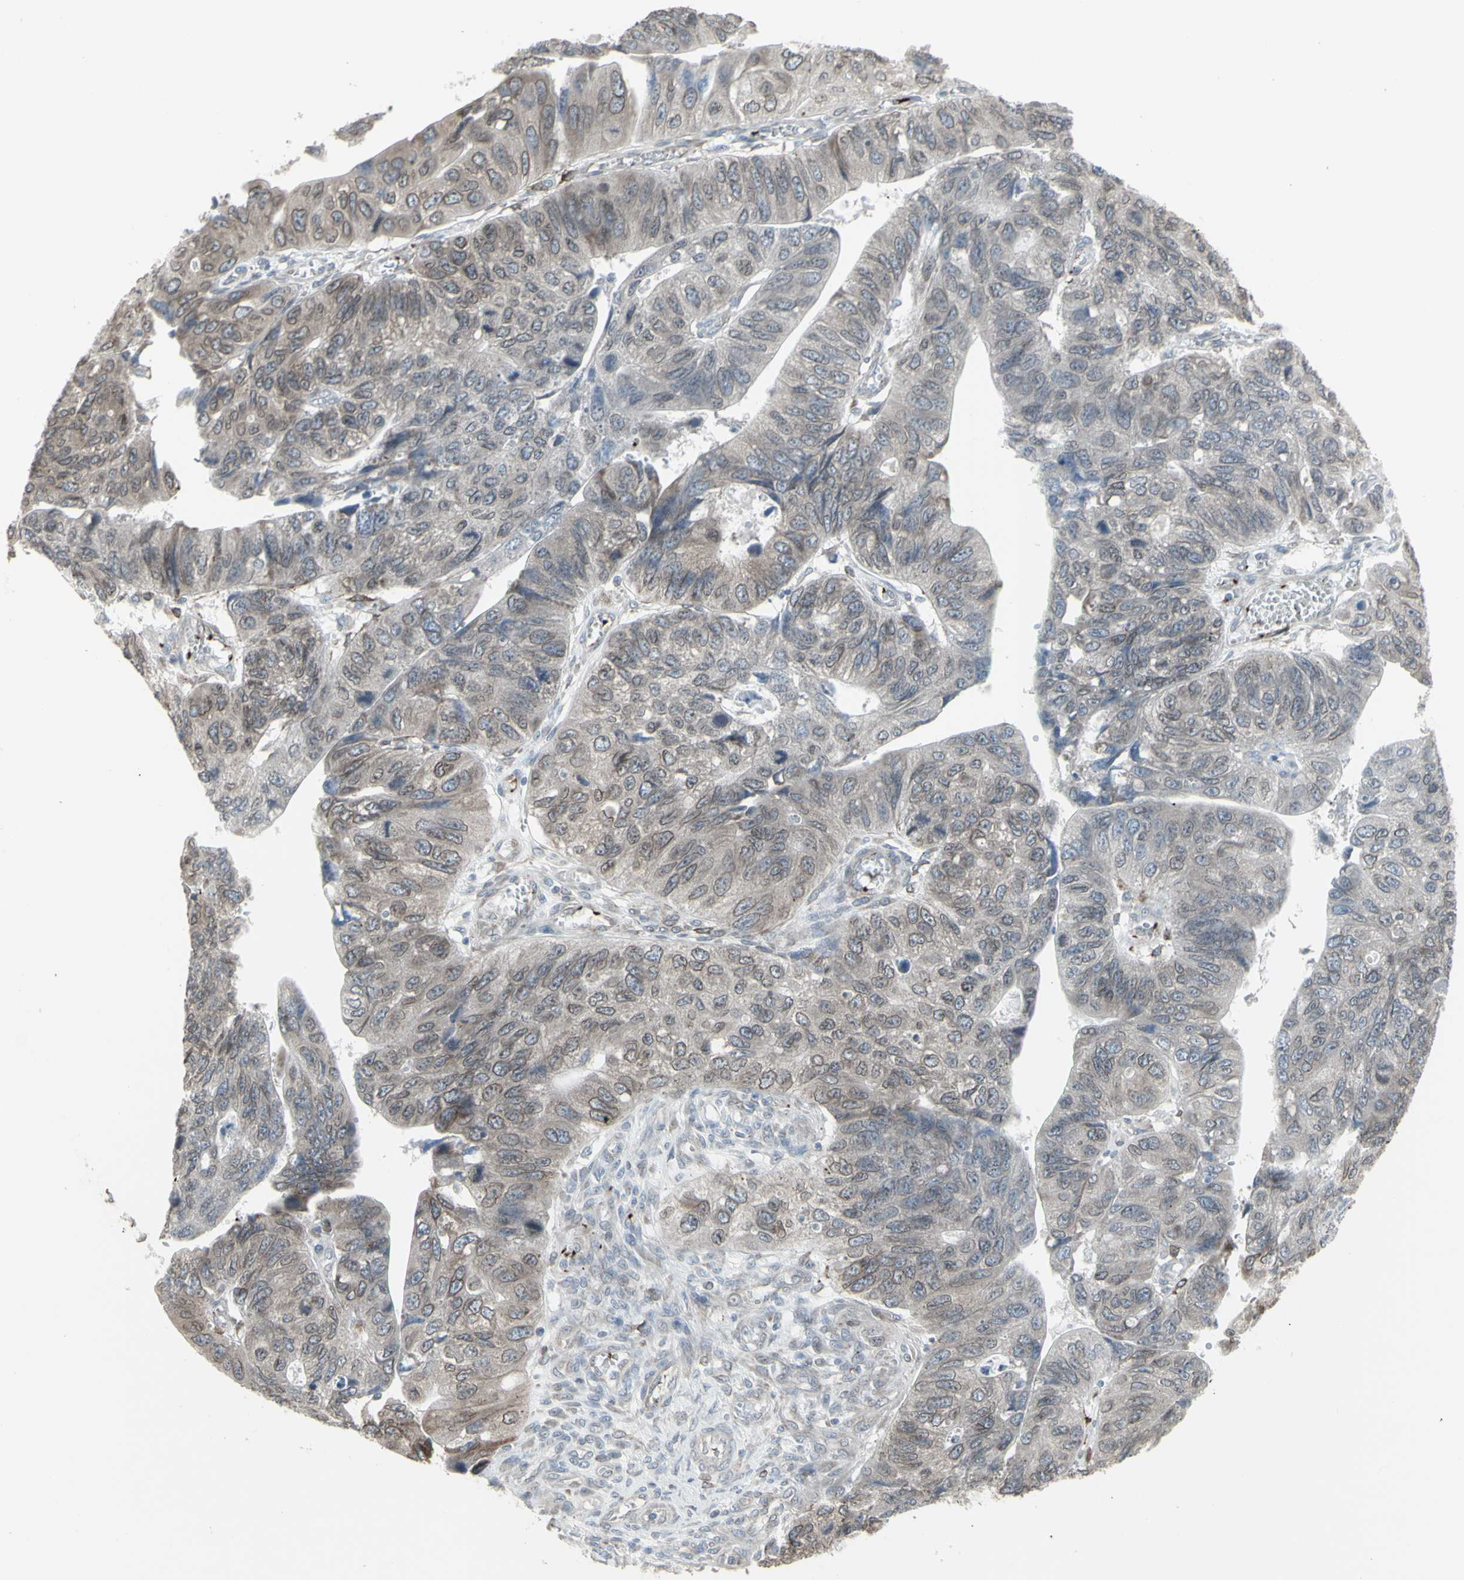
{"staining": {"intensity": "weak", "quantity": ">75%", "location": "cytoplasmic/membranous,nuclear"}, "tissue": "stomach cancer", "cell_type": "Tumor cells", "image_type": "cancer", "snomed": [{"axis": "morphology", "description": "Adenocarcinoma, NOS"}, {"axis": "topography", "description": "Stomach"}], "caption": "The image displays immunohistochemical staining of stomach cancer (adenocarcinoma). There is weak cytoplasmic/membranous and nuclear expression is seen in about >75% of tumor cells.", "gene": "DTX3L", "patient": {"sex": "male", "age": 59}}